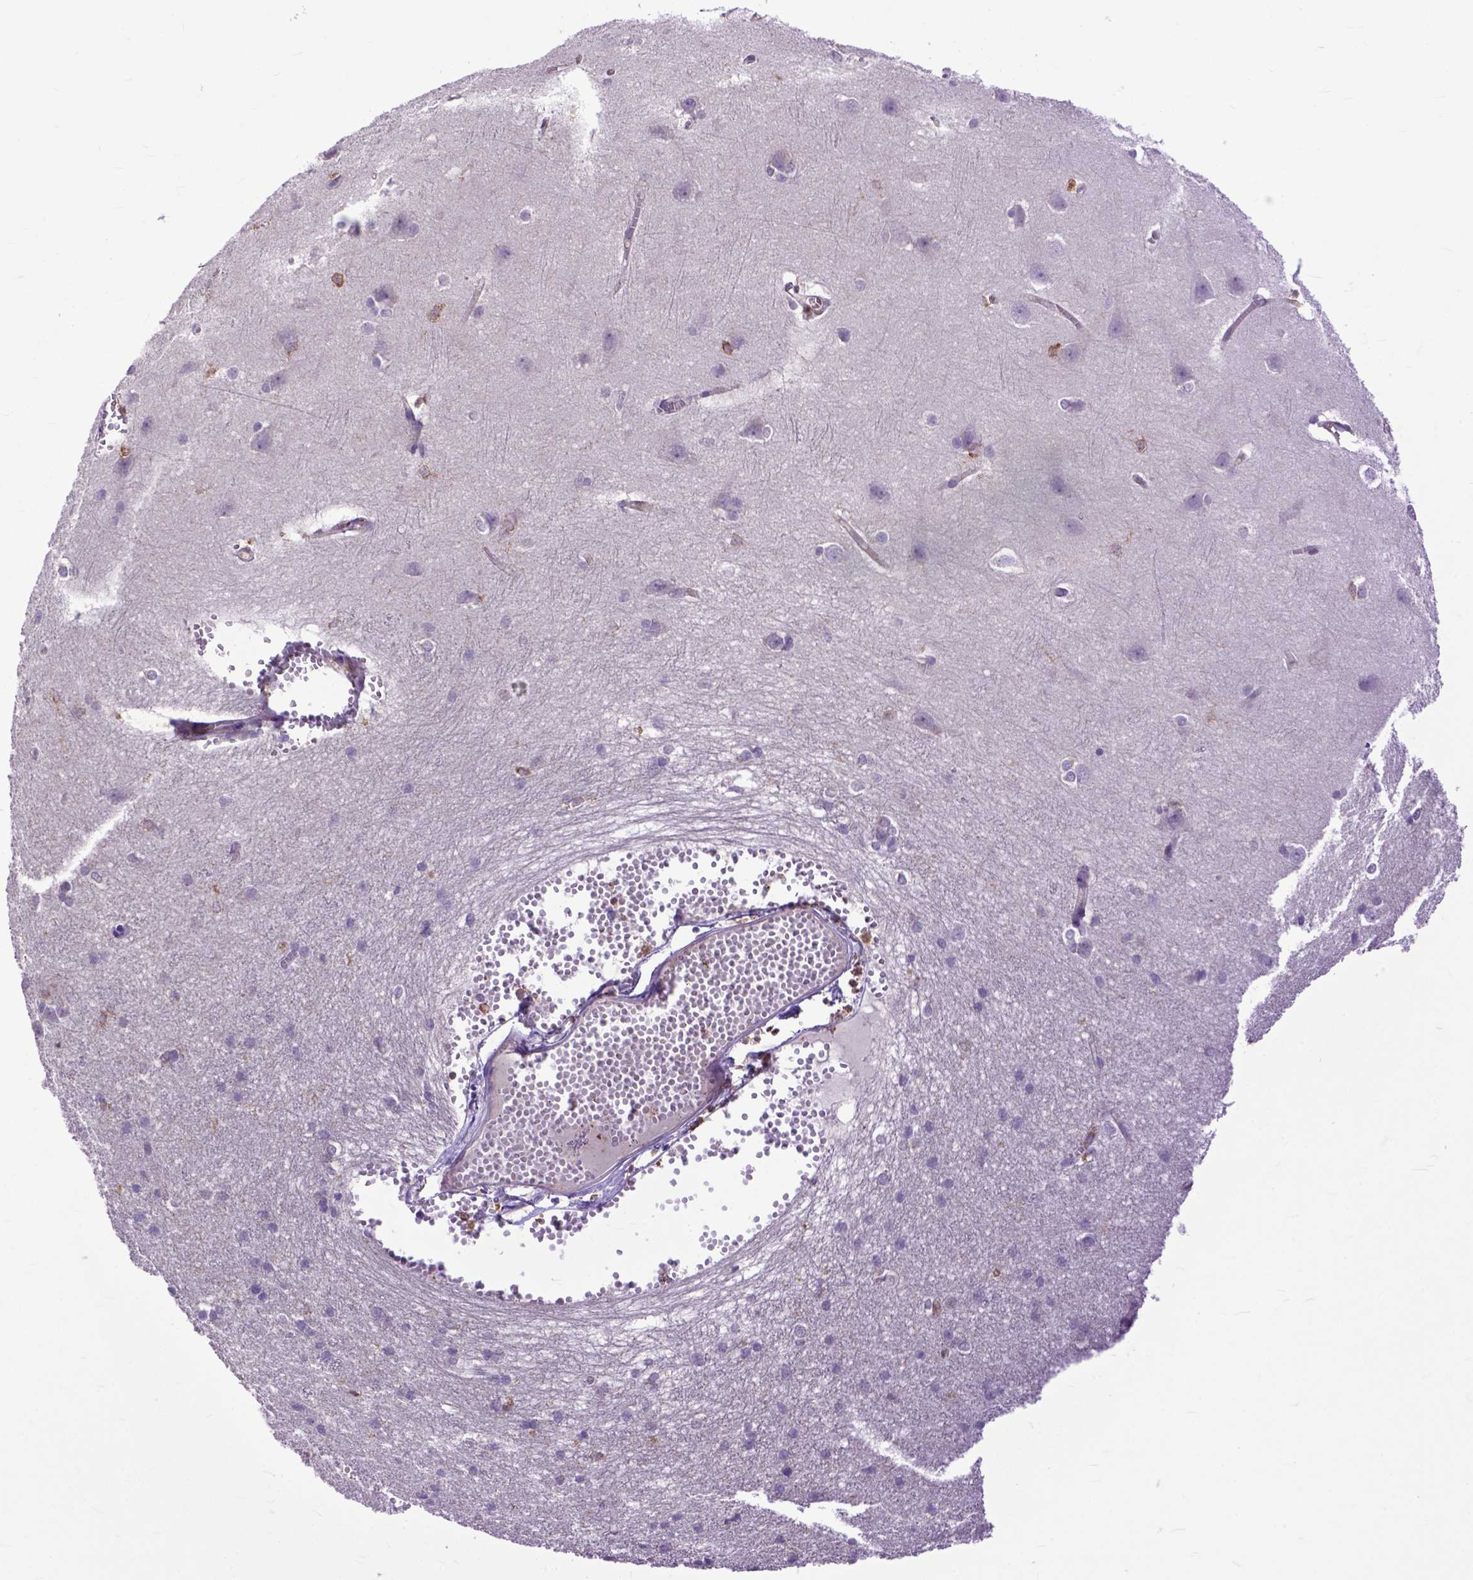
{"staining": {"intensity": "weak", "quantity": "25%-75%", "location": "cytoplasmic/membranous"}, "tissue": "cerebral cortex", "cell_type": "Endothelial cells", "image_type": "normal", "snomed": [{"axis": "morphology", "description": "Normal tissue, NOS"}, {"axis": "topography", "description": "Cerebral cortex"}], "caption": "Weak cytoplasmic/membranous staining is present in about 25%-75% of endothelial cells in unremarkable cerebral cortex.", "gene": "NAMPT", "patient": {"sex": "male", "age": 37}}